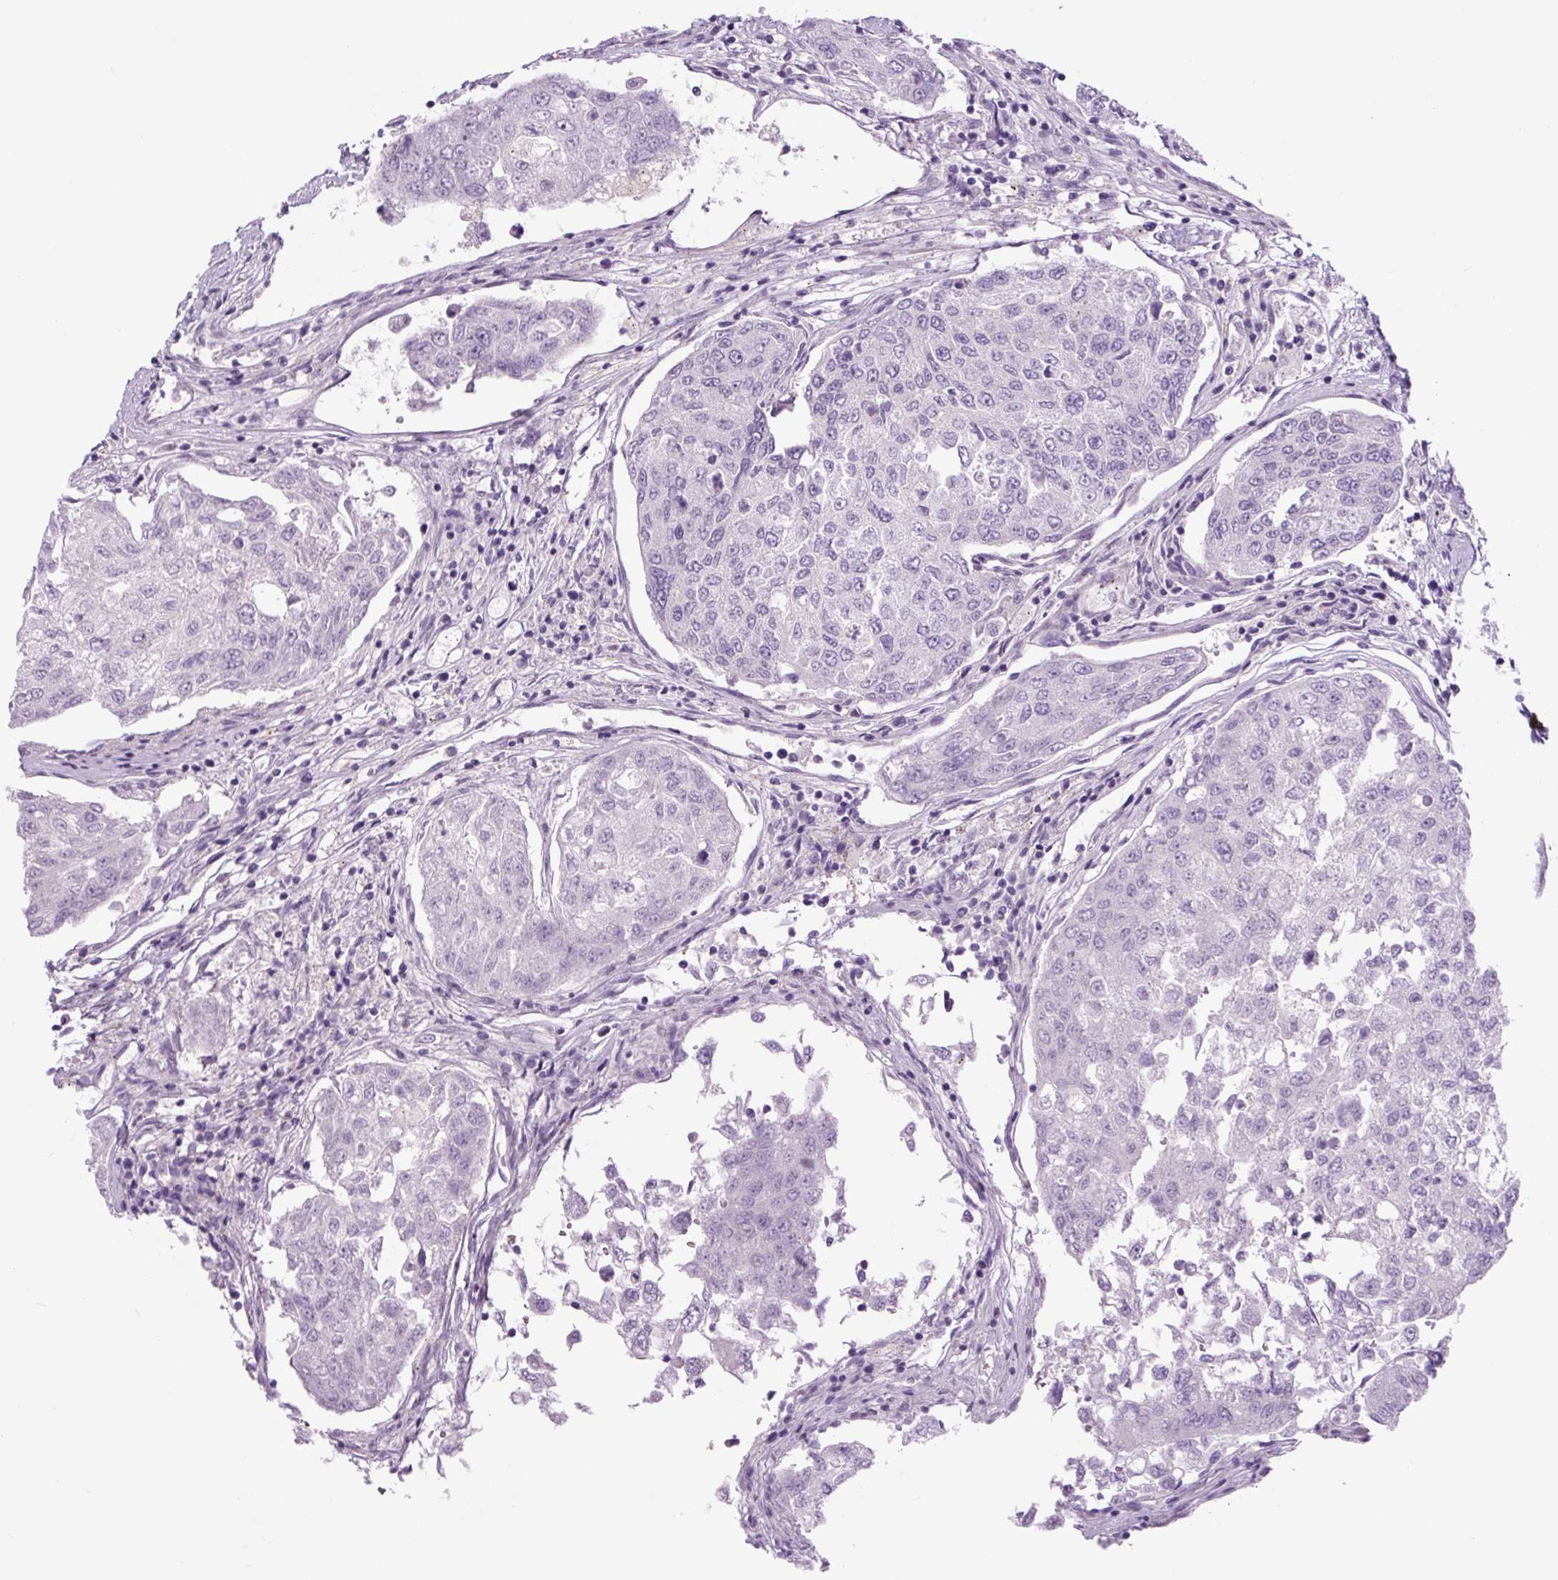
{"staining": {"intensity": "negative", "quantity": "none", "location": "none"}, "tissue": "urothelial cancer", "cell_type": "Tumor cells", "image_type": "cancer", "snomed": [{"axis": "morphology", "description": "Urothelial carcinoma, High grade"}, {"axis": "topography", "description": "Lymph node"}, {"axis": "topography", "description": "Urinary bladder"}], "caption": "An immunohistochemistry (IHC) histopathology image of urothelial cancer is shown. There is no staining in tumor cells of urothelial cancer.", "gene": "GORASP1", "patient": {"sex": "male", "age": 51}}